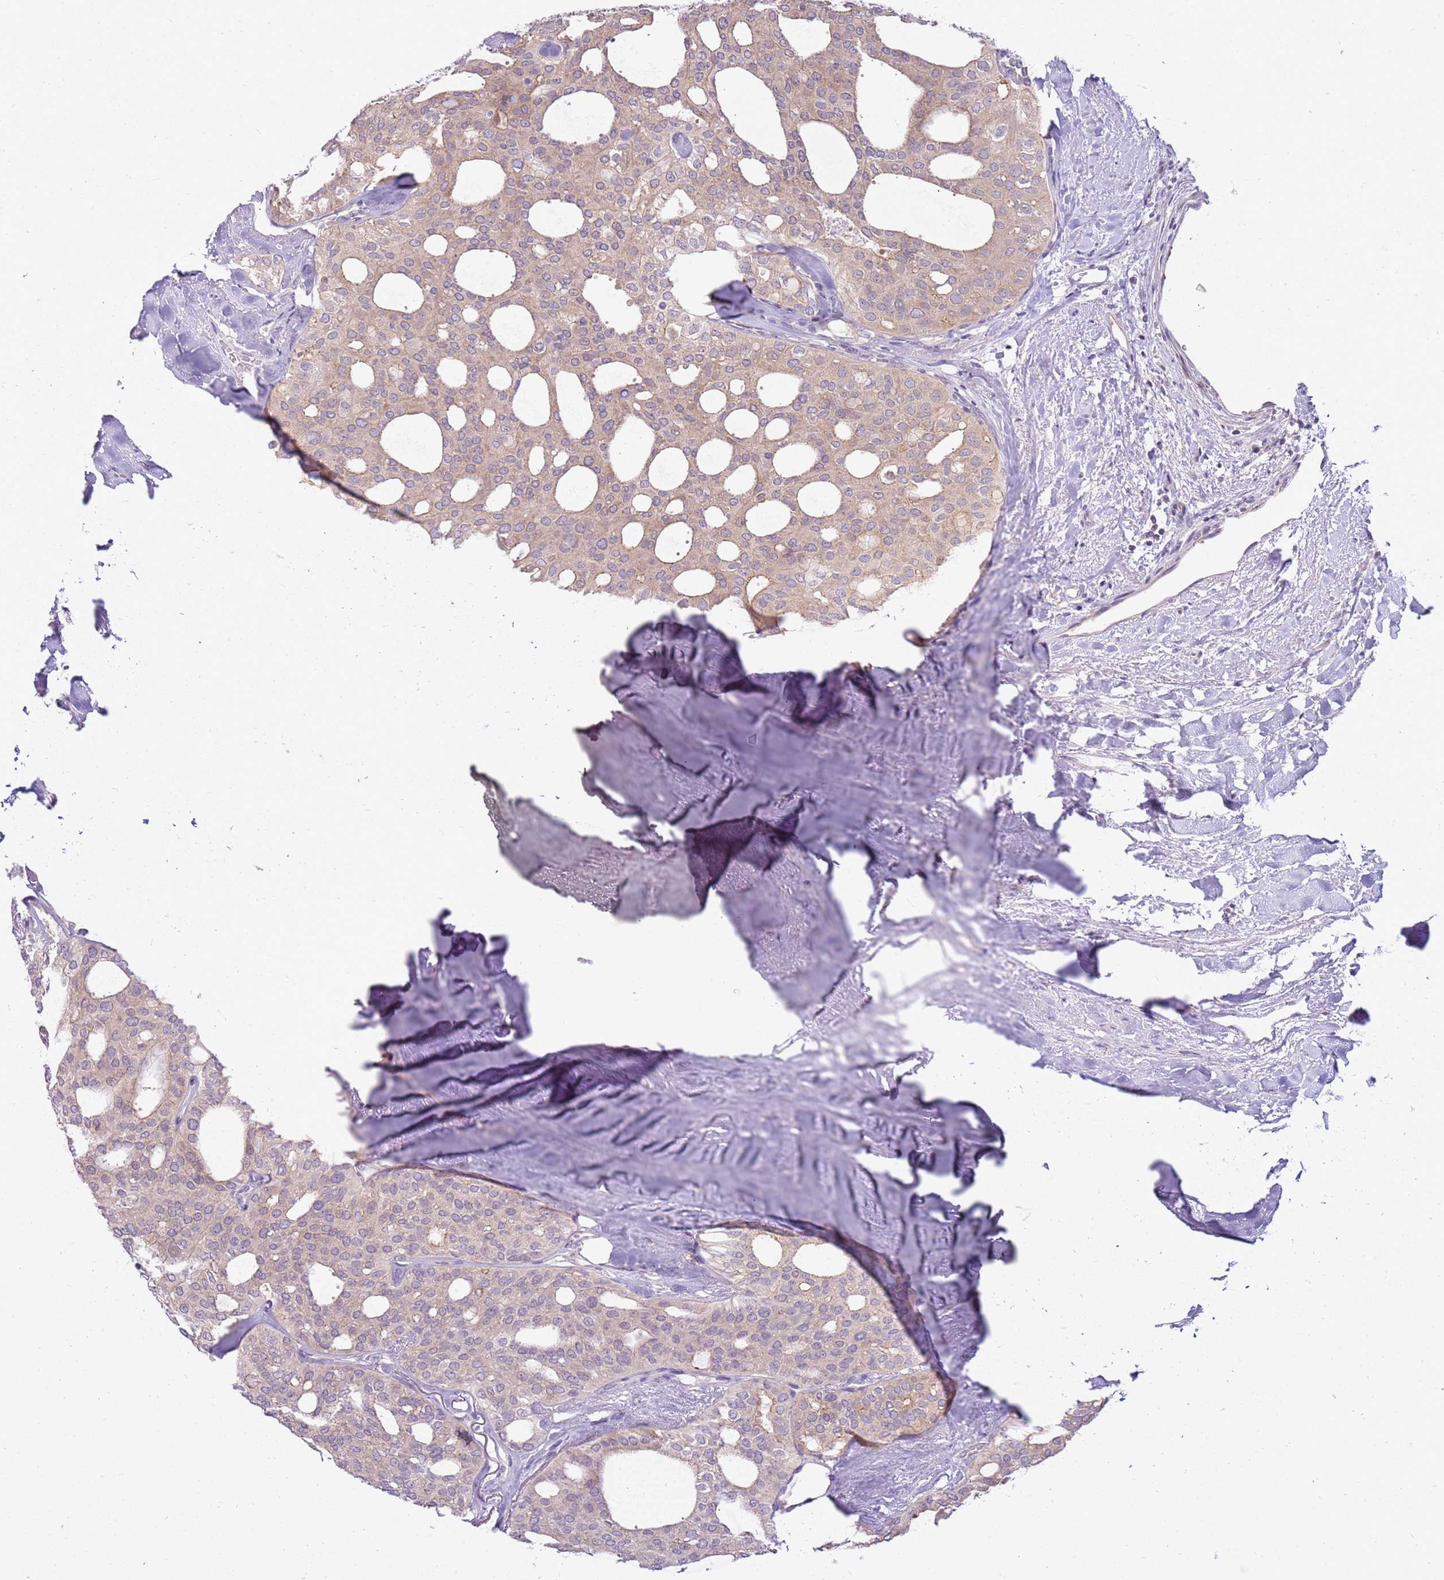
{"staining": {"intensity": "weak", "quantity": ">75%", "location": "cytoplasmic/membranous"}, "tissue": "thyroid cancer", "cell_type": "Tumor cells", "image_type": "cancer", "snomed": [{"axis": "morphology", "description": "Follicular adenoma carcinoma, NOS"}, {"axis": "topography", "description": "Thyroid gland"}], "caption": "Immunohistochemistry of thyroid follicular adenoma carcinoma displays low levels of weak cytoplasmic/membranous positivity in about >75% of tumor cells. The protein is stained brown, and the nuclei are stained in blue (DAB (3,3'-diaminobenzidine) IHC with brightfield microscopy, high magnification).", "gene": "CAPN7", "patient": {"sex": "male", "age": 75}}